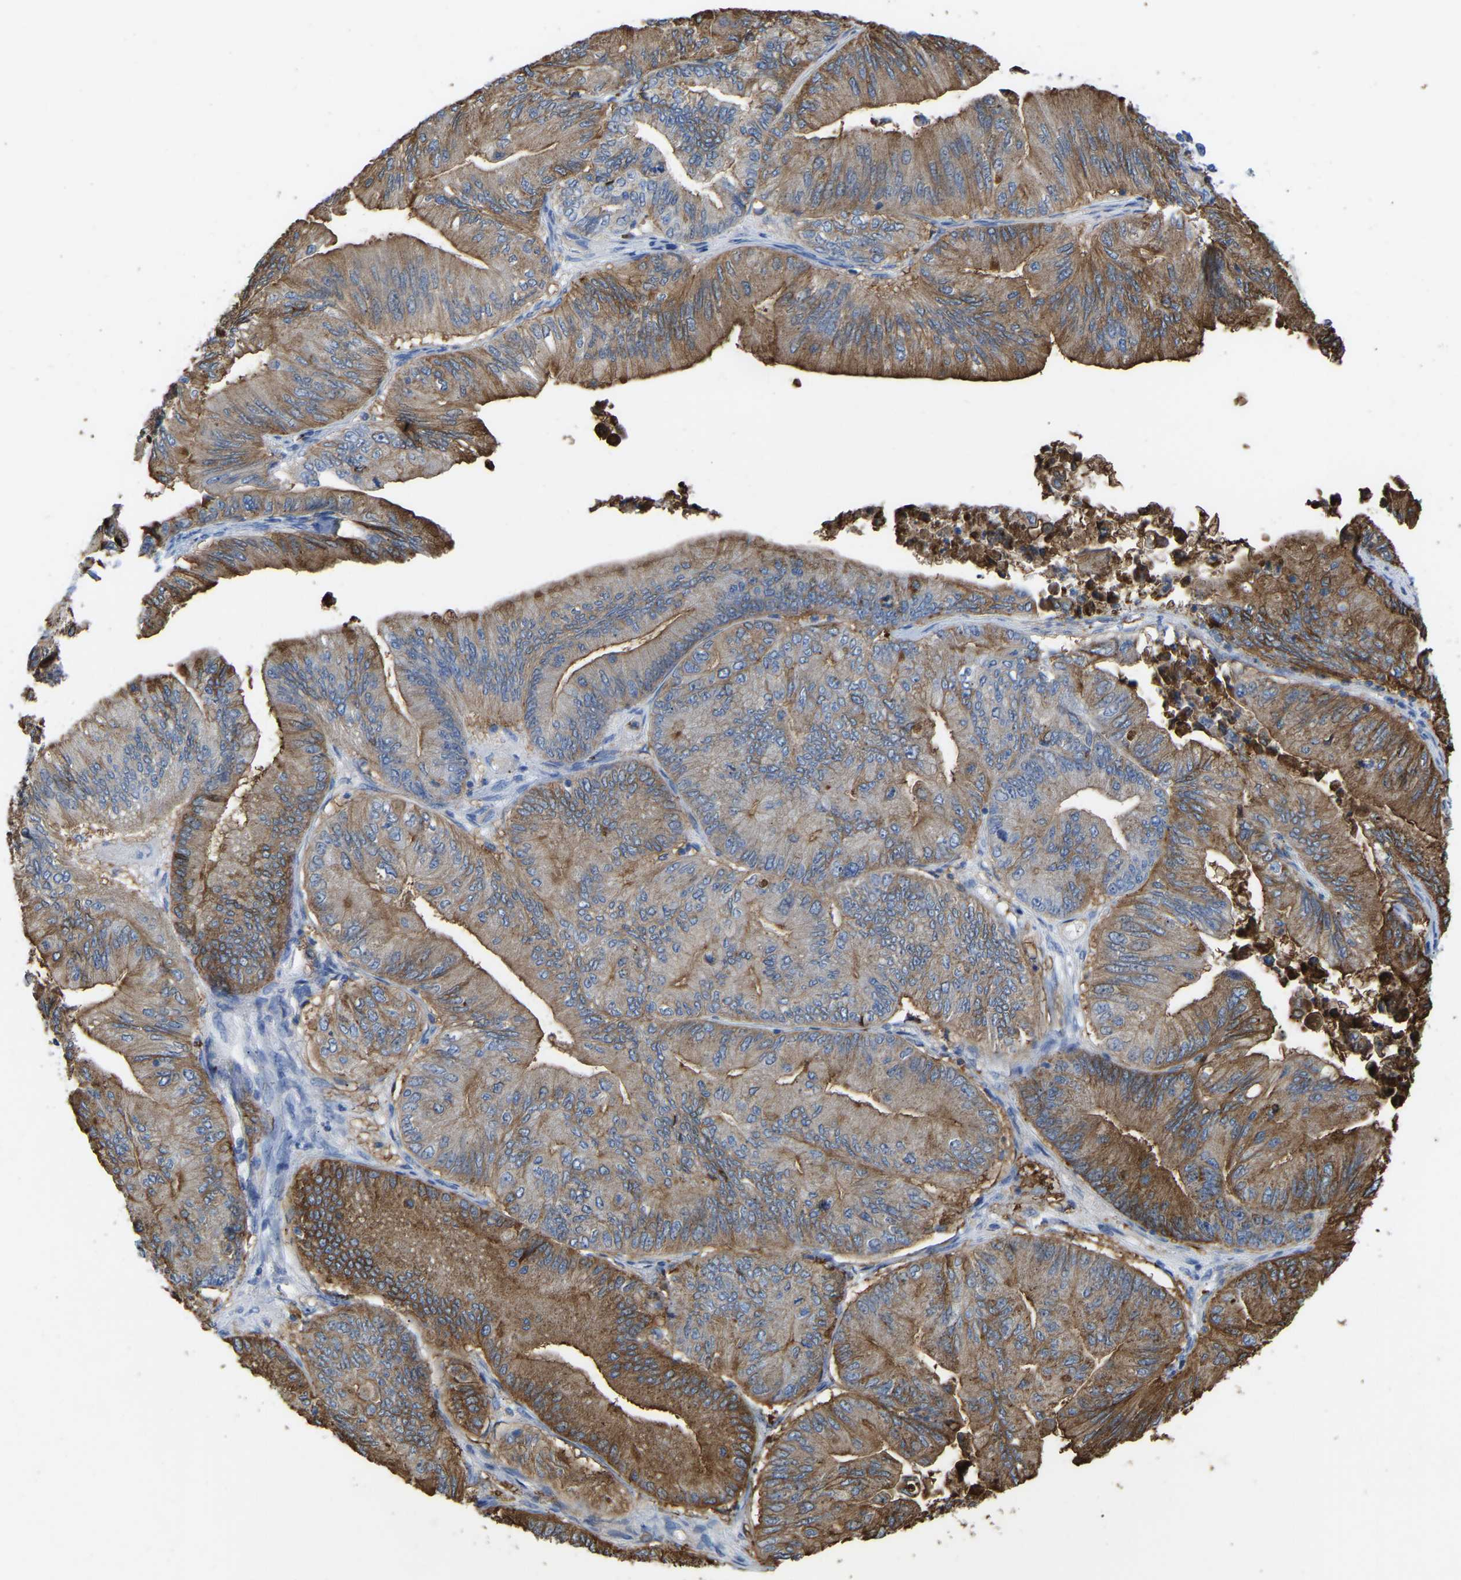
{"staining": {"intensity": "moderate", "quantity": ">75%", "location": "cytoplasmic/membranous"}, "tissue": "ovarian cancer", "cell_type": "Tumor cells", "image_type": "cancer", "snomed": [{"axis": "morphology", "description": "Cystadenocarcinoma, mucinous, NOS"}, {"axis": "topography", "description": "Ovary"}], "caption": "Ovarian mucinous cystadenocarcinoma tissue demonstrates moderate cytoplasmic/membranous expression in approximately >75% of tumor cells, visualized by immunohistochemistry. (DAB (3,3'-diaminobenzidine) IHC with brightfield microscopy, high magnification).", "gene": "ZNF449", "patient": {"sex": "female", "age": 61}}